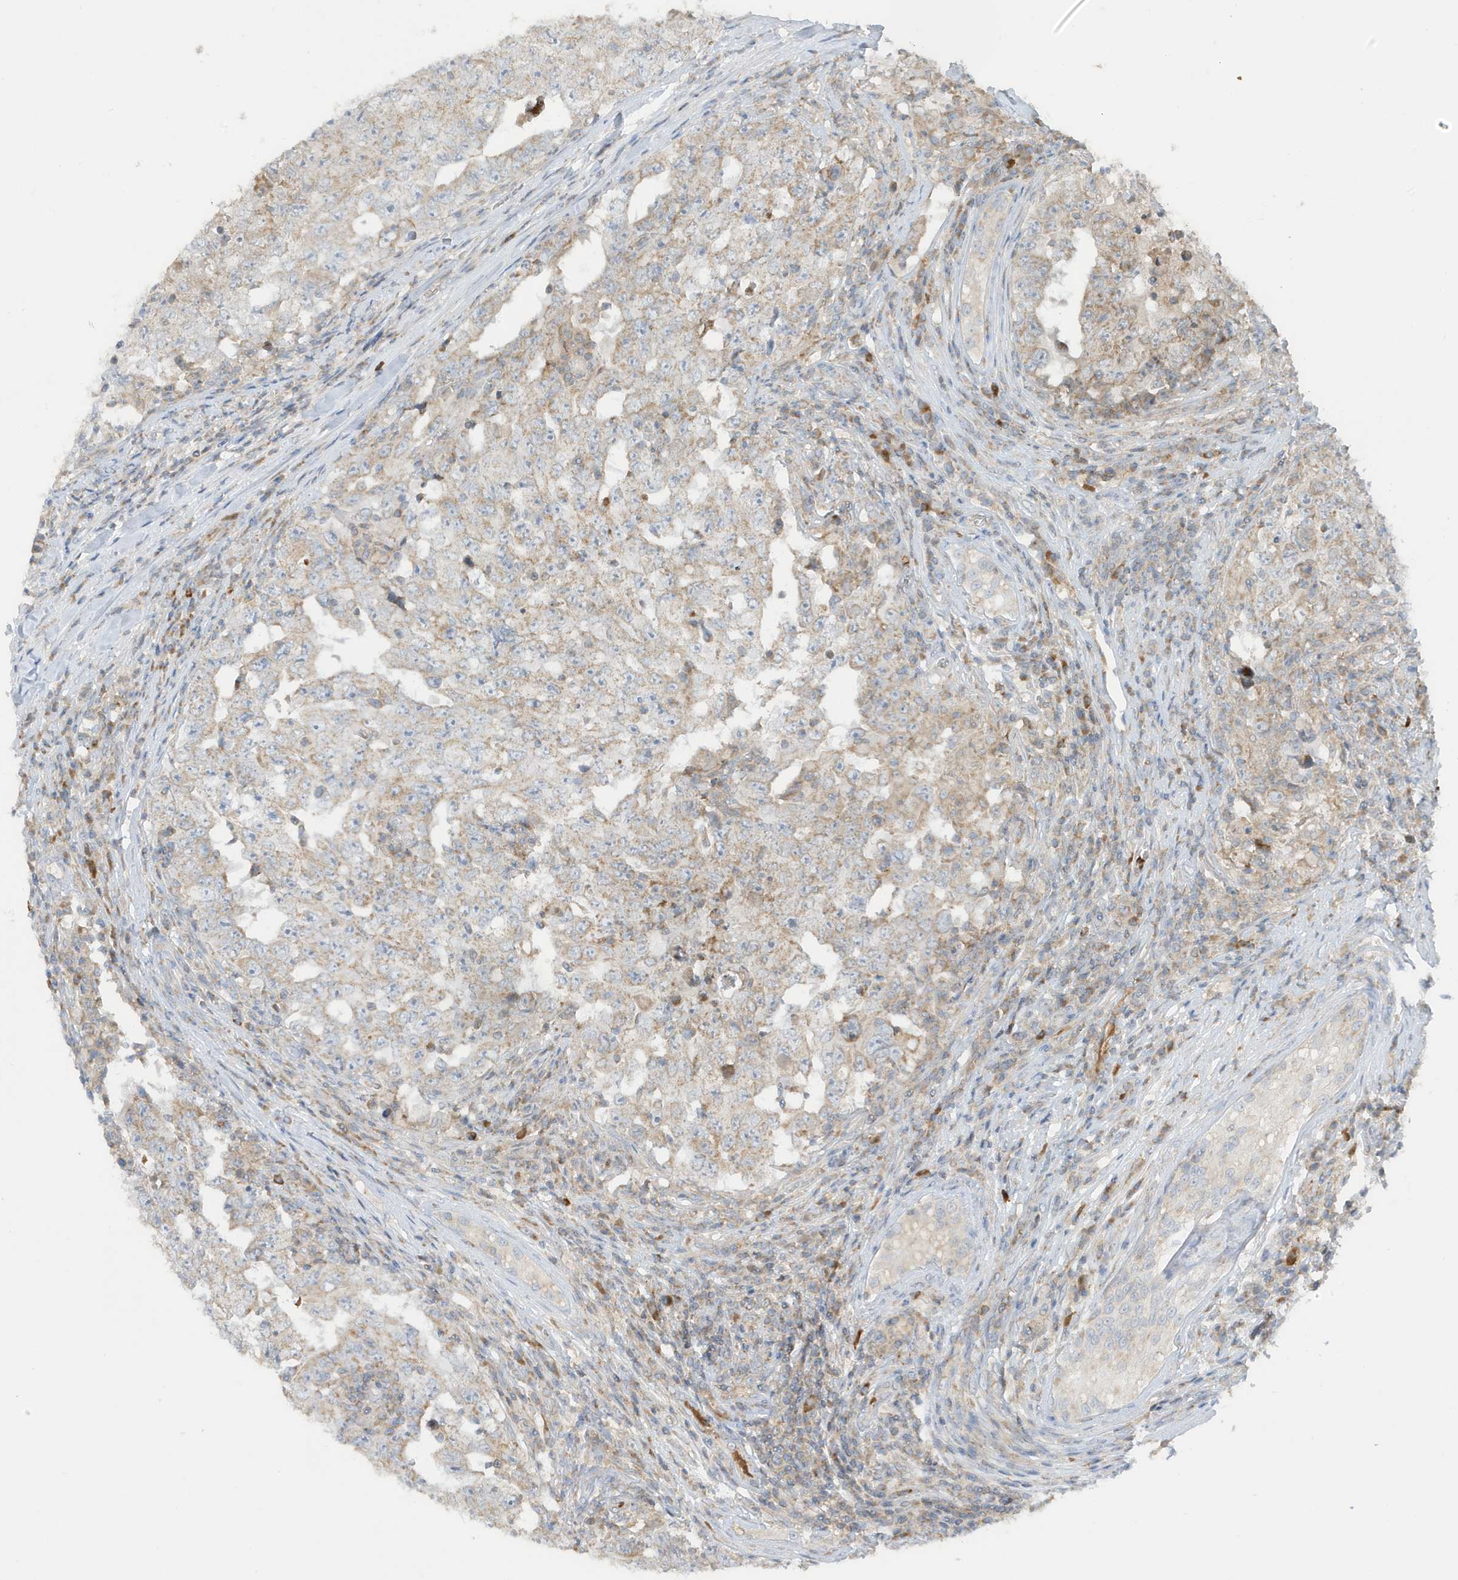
{"staining": {"intensity": "weak", "quantity": "25%-75%", "location": "cytoplasmic/membranous"}, "tissue": "testis cancer", "cell_type": "Tumor cells", "image_type": "cancer", "snomed": [{"axis": "morphology", "description": "Carcinoma, Embryonal, NOS"}, {"axis": "topography", "description": "Testis"}], "caption": "High-magnification brightfield microscopy of testis embryonal carcinoma stained with DAB (brown) and counterstained with hematoxylin (blue). tumor cells exhibit weak cytoplasmic/membranous staining is present in about25%-75% of cells. The protein of interest is stained brown, and the nuclei are stained in blue (DAB IHC with brightfield microscopy, high magnification).", "gene": "NPPC", "patient": {"sex": "male", "age": 26}}